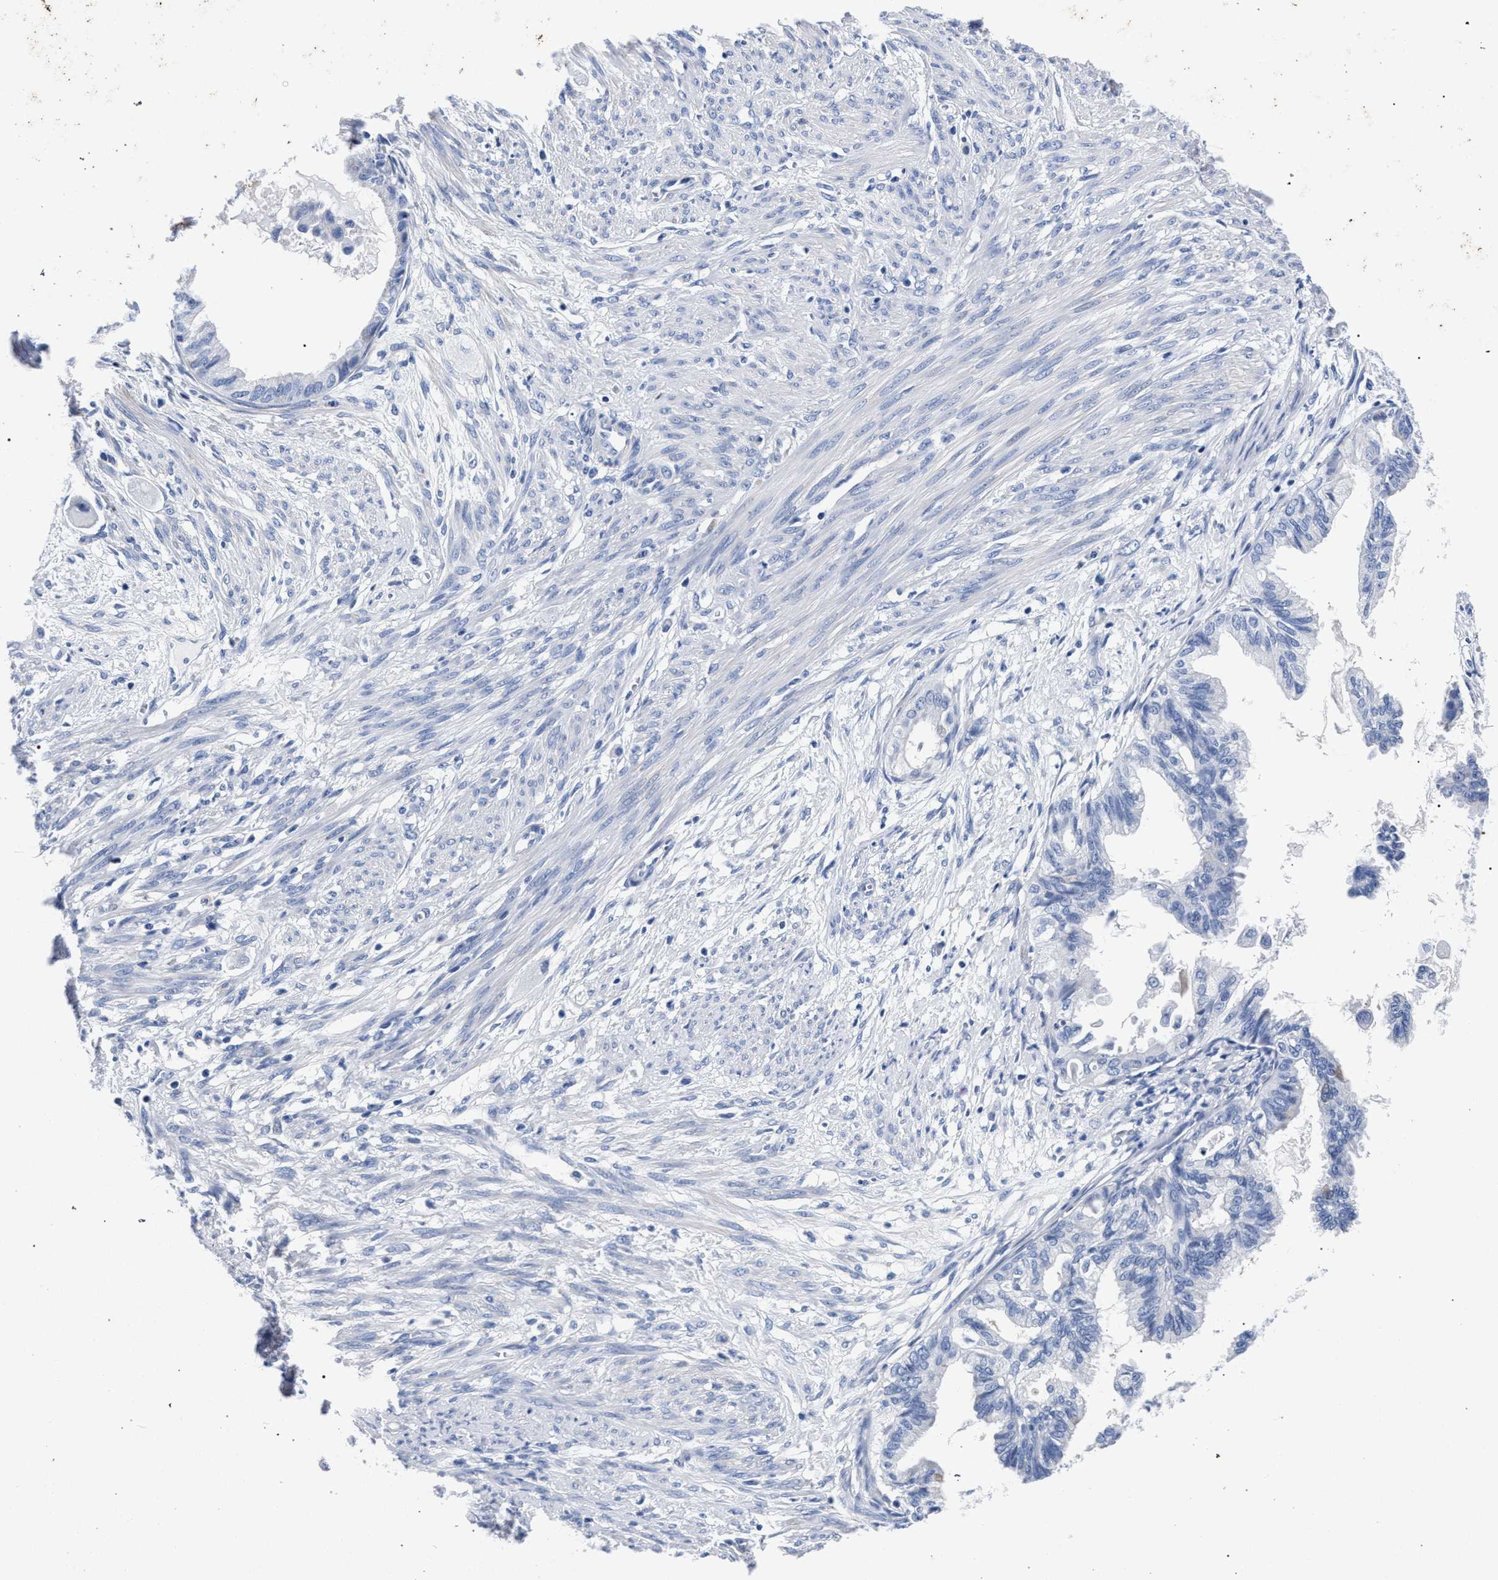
{"staining": {"intensity": "negative", "quantity": "none", "location": "none"}, "tissue": "cervical cancer", "cell_type": "Tumor cells", "image_type": "cancer", "snomed": [{"axis": "morphology", "description": "Normal tissue, NOS"}, {"axis": "morphology", "description": "Adenocarcinoma, NOS"}, {"axis": "topography", "description": "Cervix"}, {"axis": "topography", "description": "Endometrium"}], "caption": "Tumor cells show no significant expression in cervical cancer (adenocarcinoma).", "gene": "AKAP4", "patient": {"sex": "female", "age": 86}}